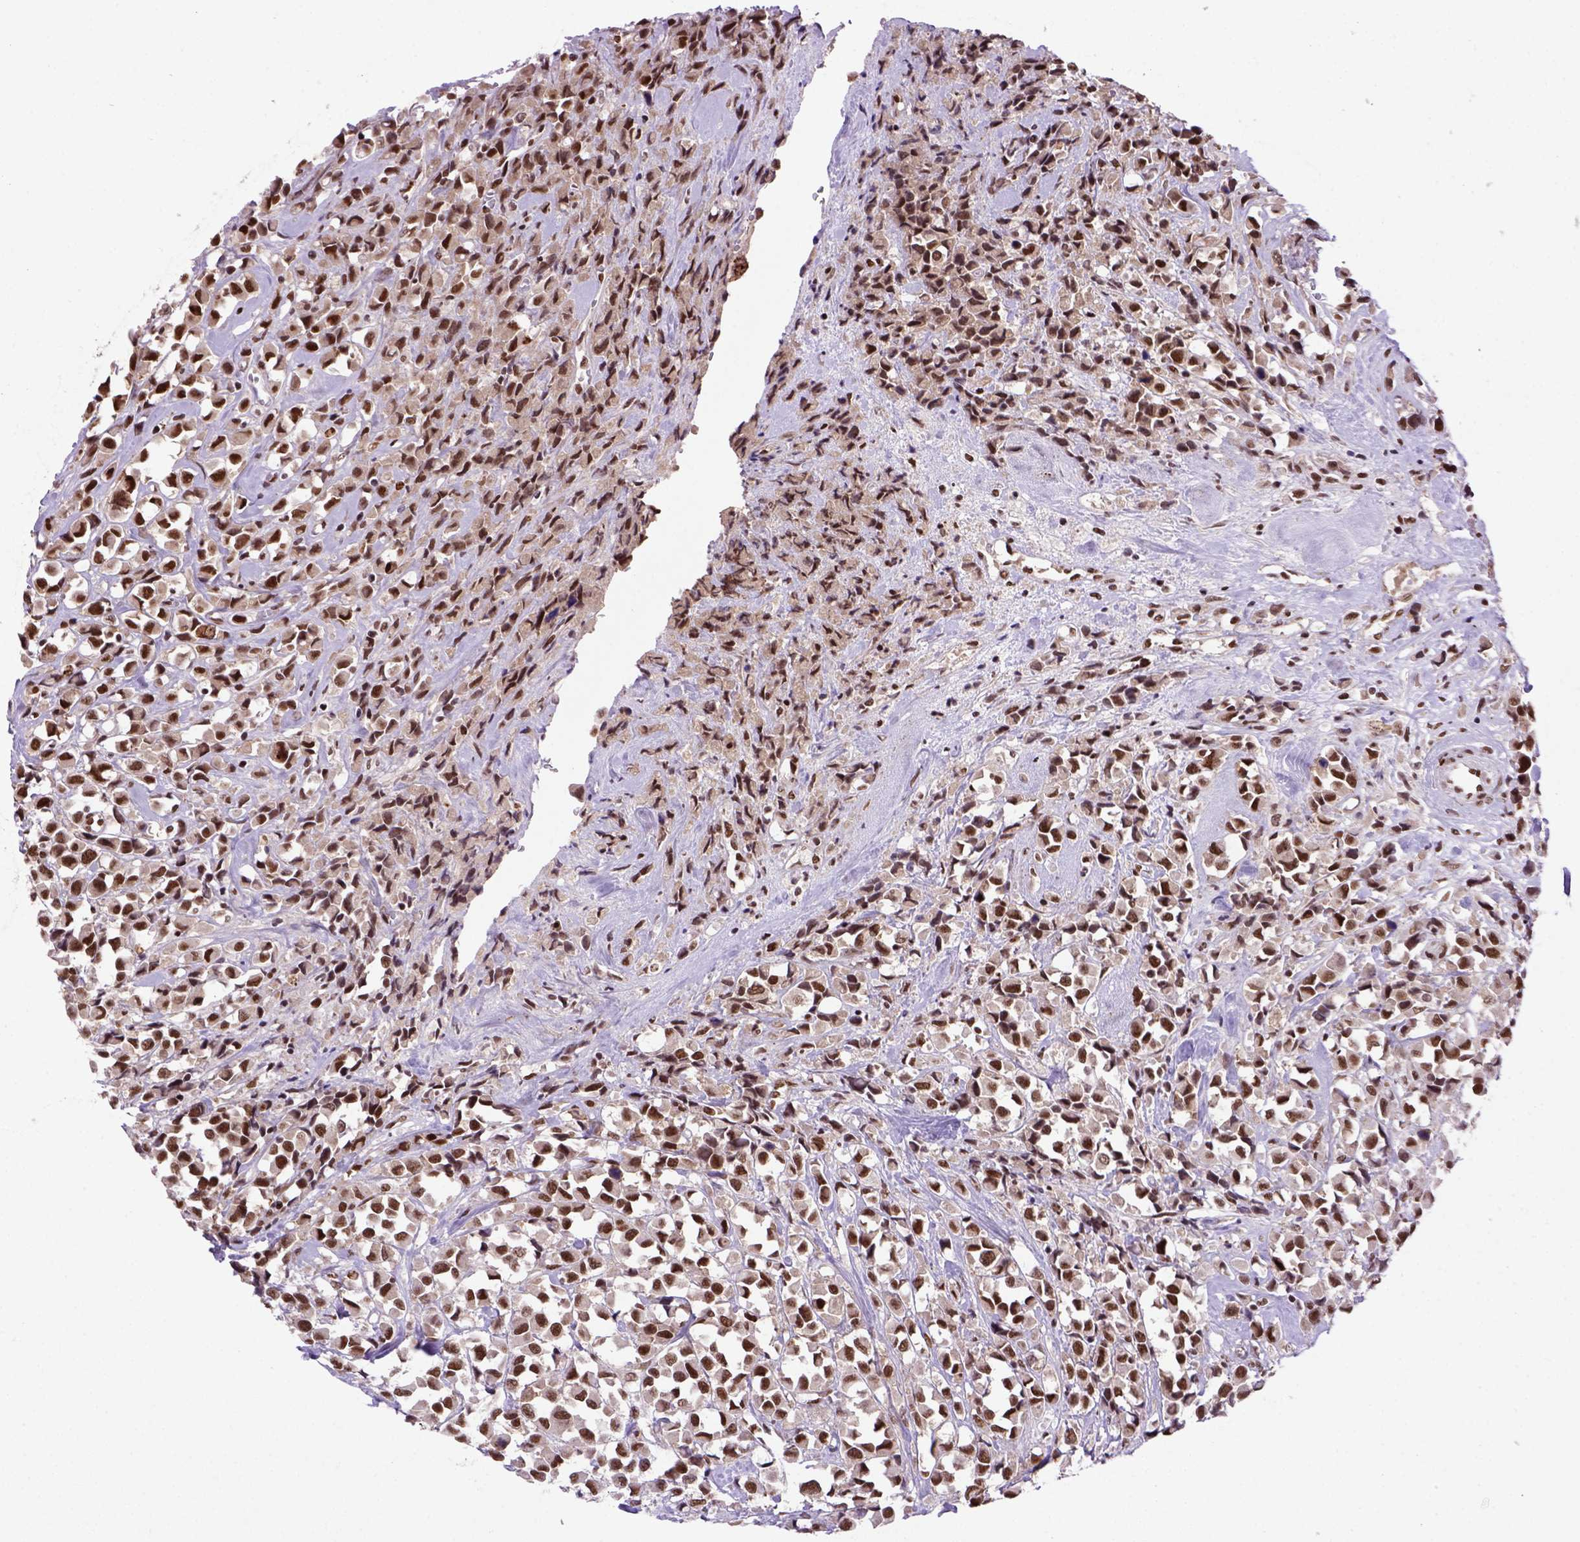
{"staining": {"intensity": "strong", "quantity": ">75%", "location": "nuclear"}, "tissue": "breast cancer", "cell_type": "Tumor cells", "image_type": "cancer", "snomed": [{"axis": "morphology", "description": "Duct carcinoma"}, {"axis": "topography", "description": "Breast"}], "caption": "Immunohistochemical staining of breast cancer (infiltrating ductal carcinoma) displays strong nuclear protein positivity in about >75% of tumor cells.", "gene": "NSMCE2", "patient": {"sex": "female", "age": 61}}